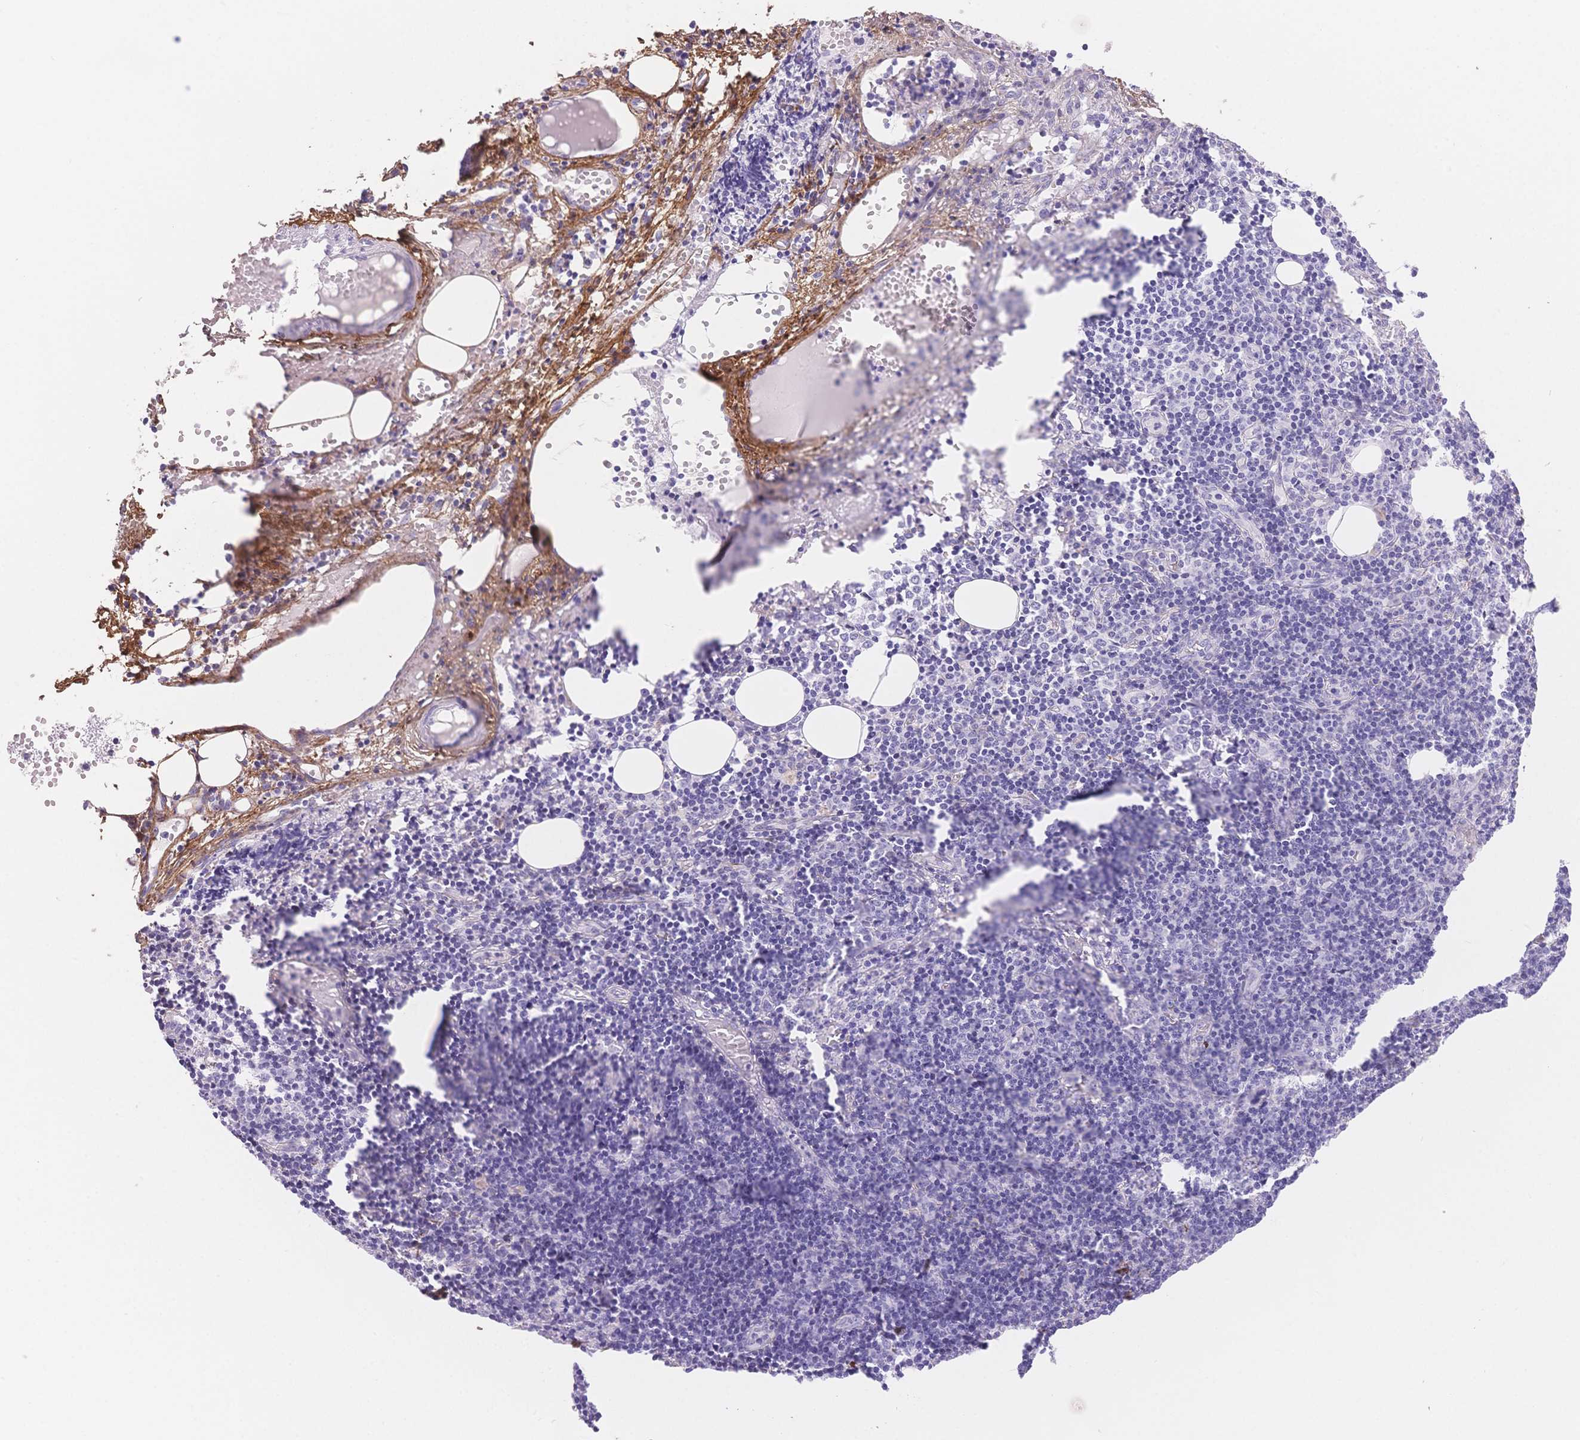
{"staining": {"intensity": "negative", "quantity": "none", "location": "none"}, "tissue": "lymph node", "cell_type": "Germinal center cells", "image_type": "normal", "snomed": [{"axis": "morphology", "description": "Normal tissue, NOS"}, {"axis": "topography", "description": "Lymph node"}], "caption": "The micrograph reveals no significant staining in germinal center cells of lymph node. (IHC, brightfield microscopy, high magnification).", "gene": "PDZD2", "patient": {"sex": "female", "age": 41}}